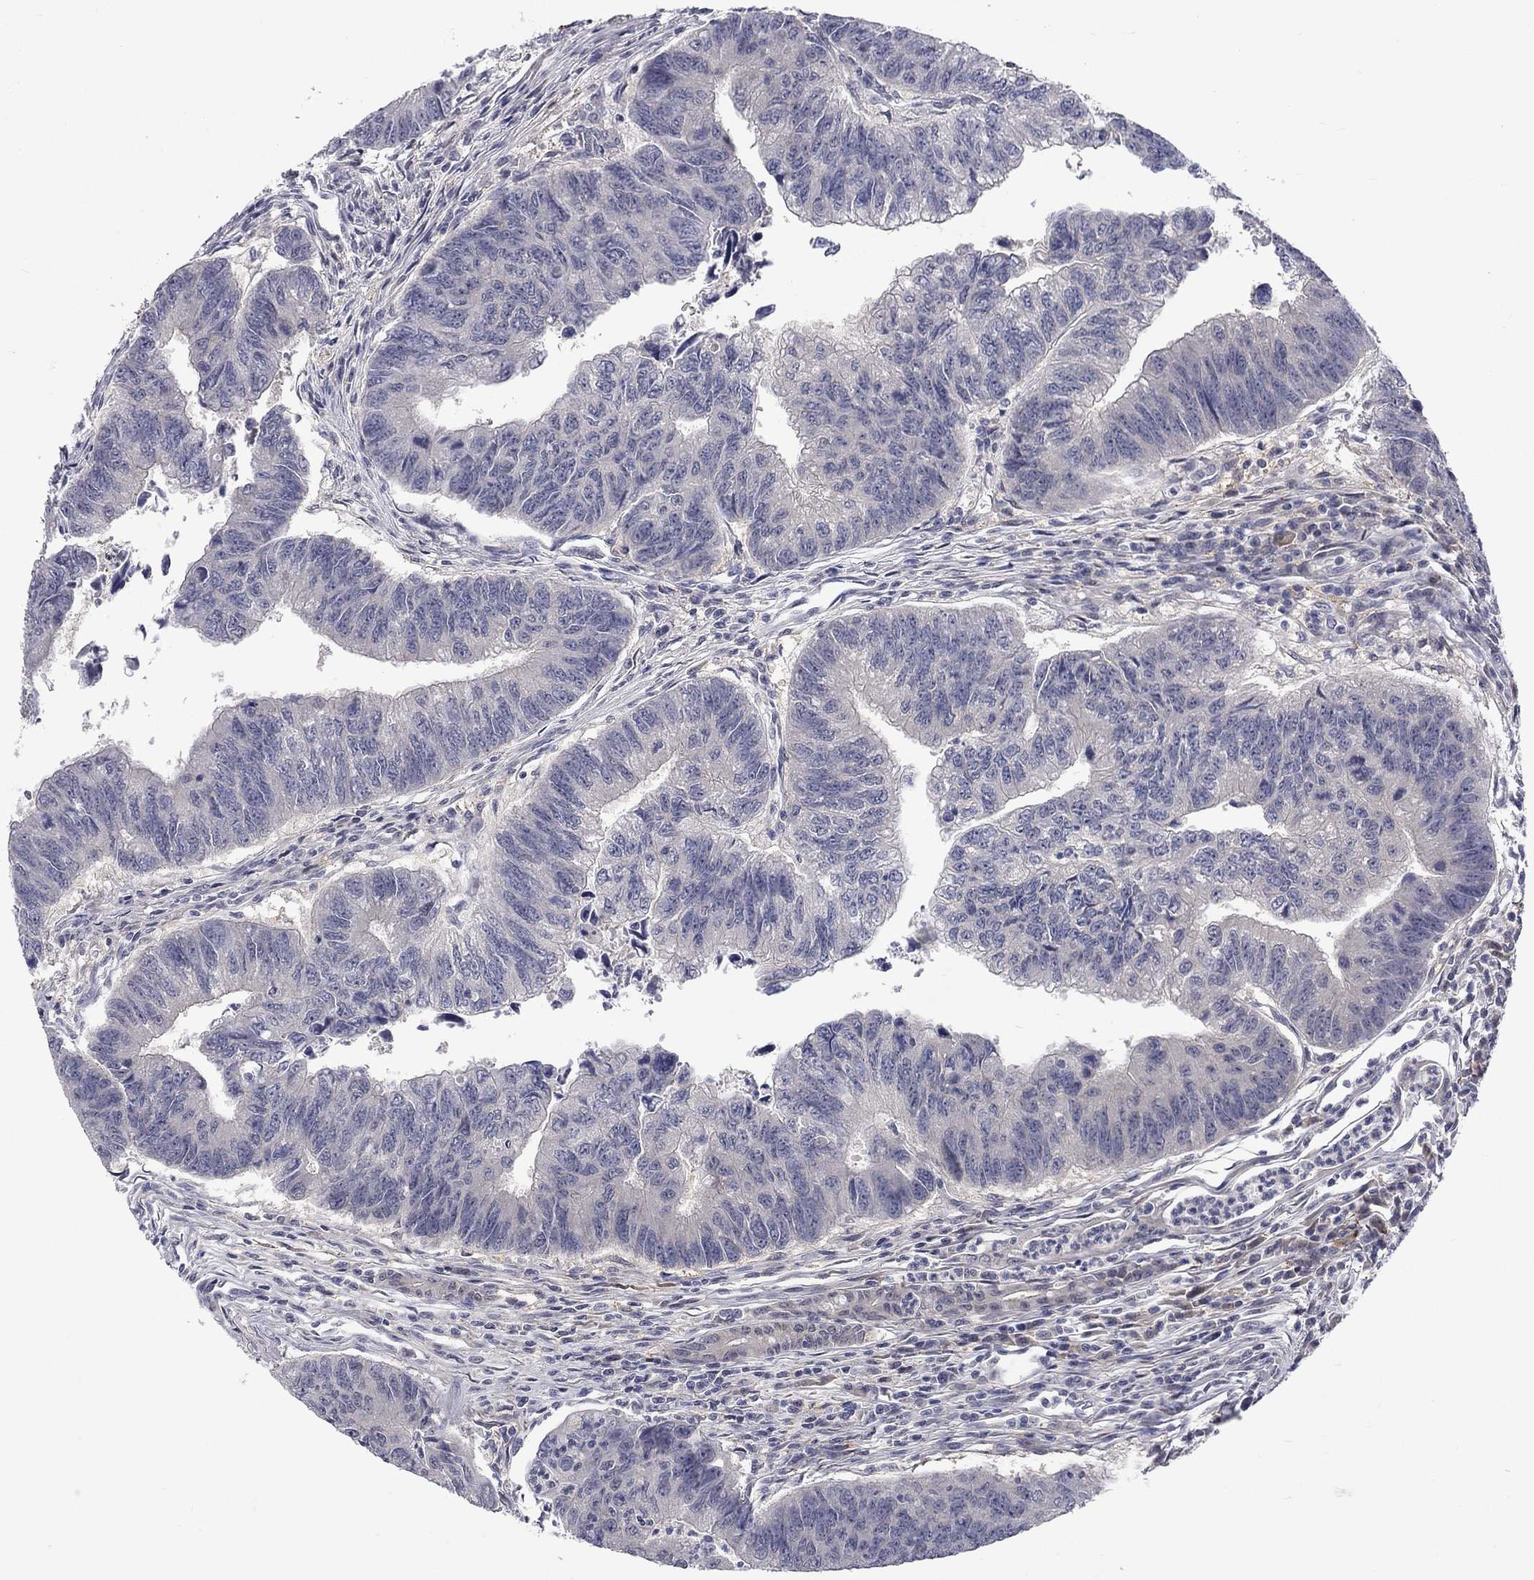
{"staining": {"intensity": "negative", "quantity": "none", "location": "none"}, "tissue": "colorectal cancer", "cell_type": "Tumor cells", "image_type": "cancer", "snomed": [{"axis": "morphology", "description": "Adenocarcinoma, NOS"}, {"axis": "topography", "description": "Colon"}], "caption": "The micrograph displays no significant positivity in tumor cells of colorectal cancer.", "gene": "CBR1", "patient": {"sex": "female", "age": 65}}